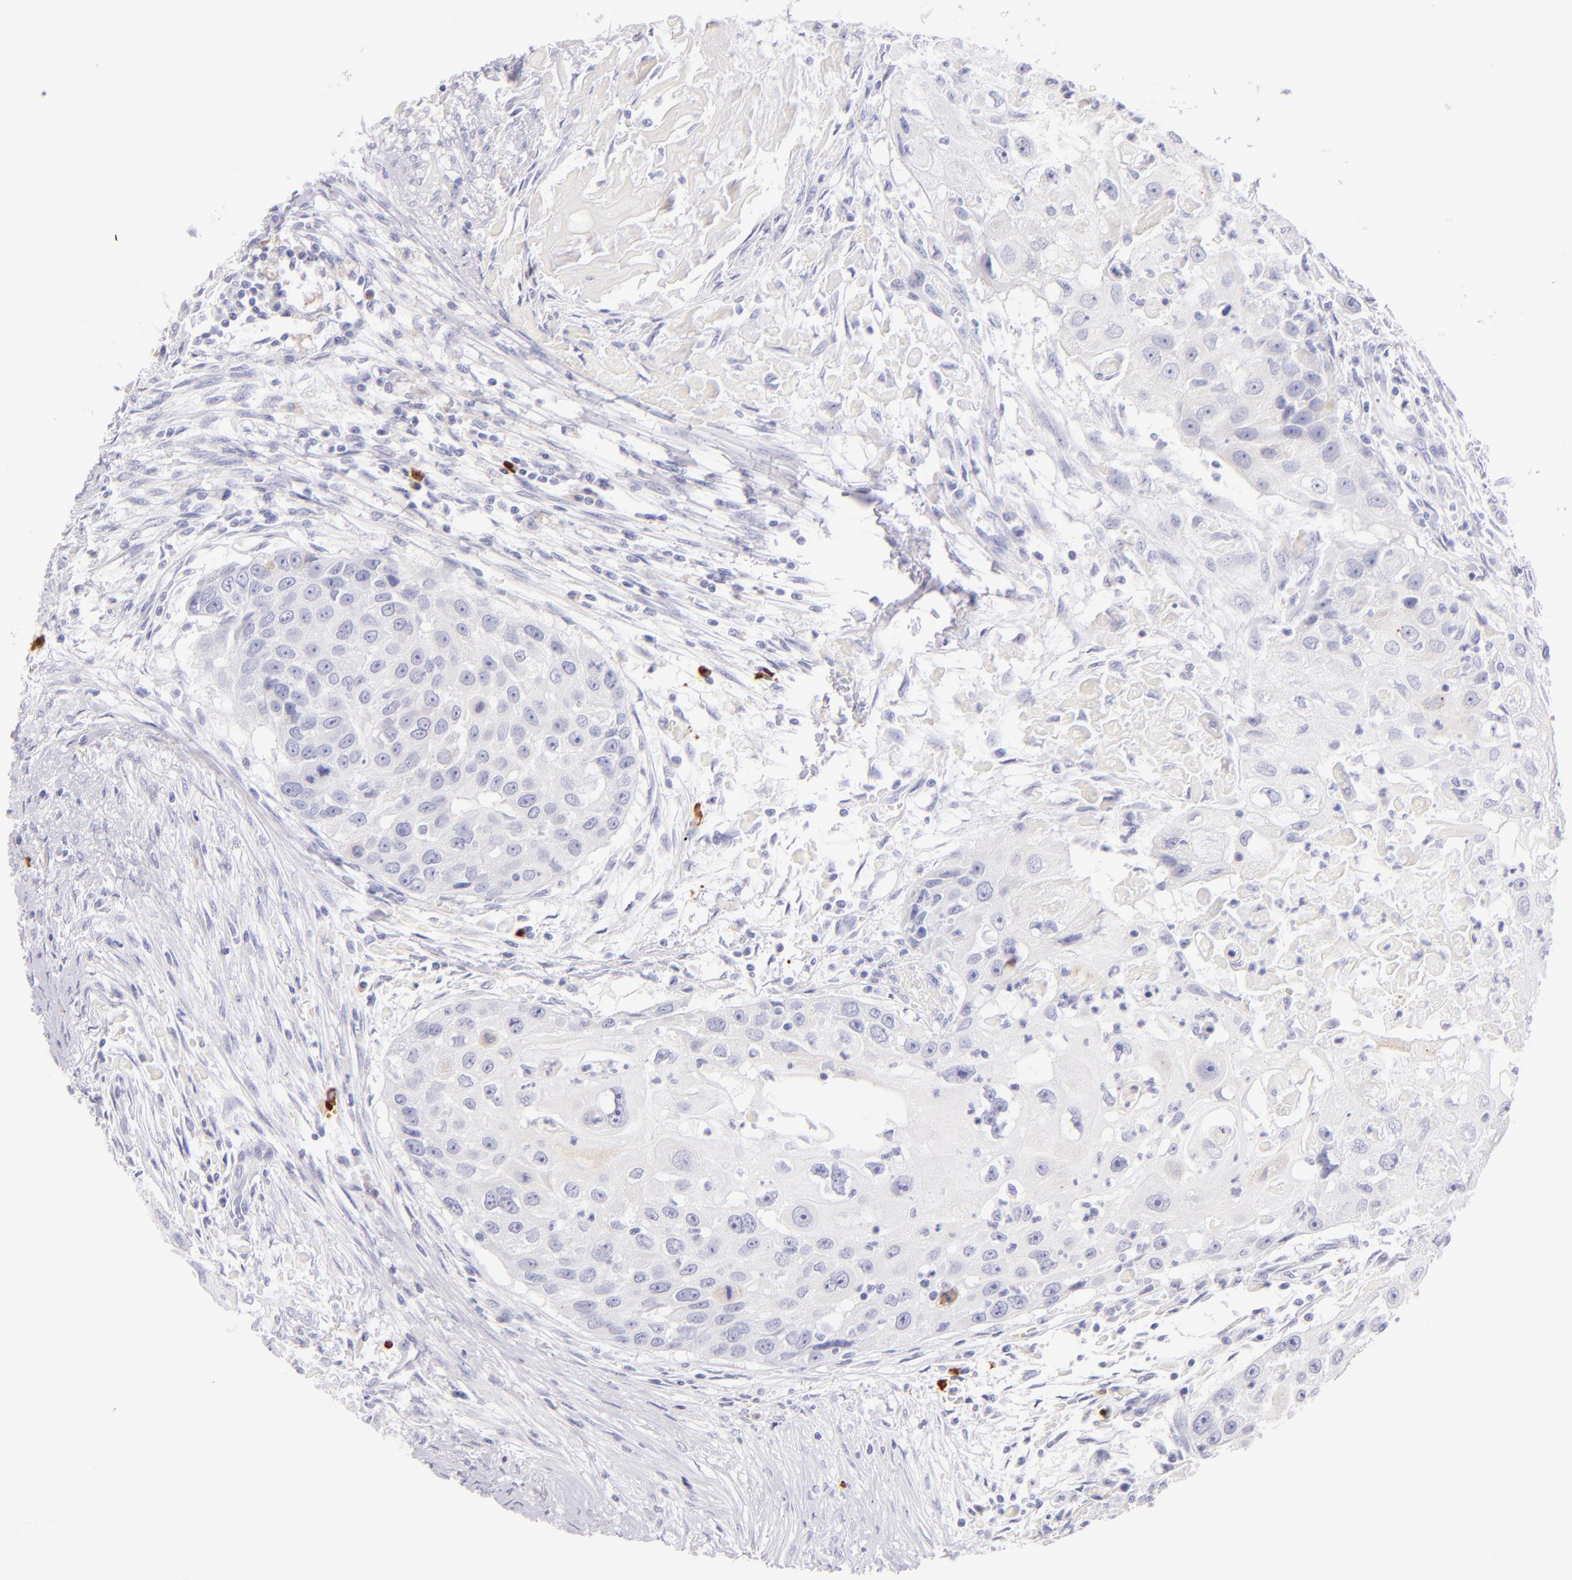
{"staining": {"intensity": "negative", "quantity": "none", "location": "none"}, "tissue": "head and neck cancer", "cell_type": "Tumor cells", "image_type": "cancer", "snomed": [{"axis": "morphology", "description": "Squamous cell carcinoma, NOS"}, {"axis": "topography", "description": "Head-Neck"}], "caption": "Head and neck cancer was stained to show a protein in brown. There is no significant staining in tumor cells. (DAB (3,3'-diaminobenzidine) immunohistochemistry visualized using brightfield microscopy, high magnification).", "gene": "SDC1", "patient": {"sex": "male", "age": 64}}